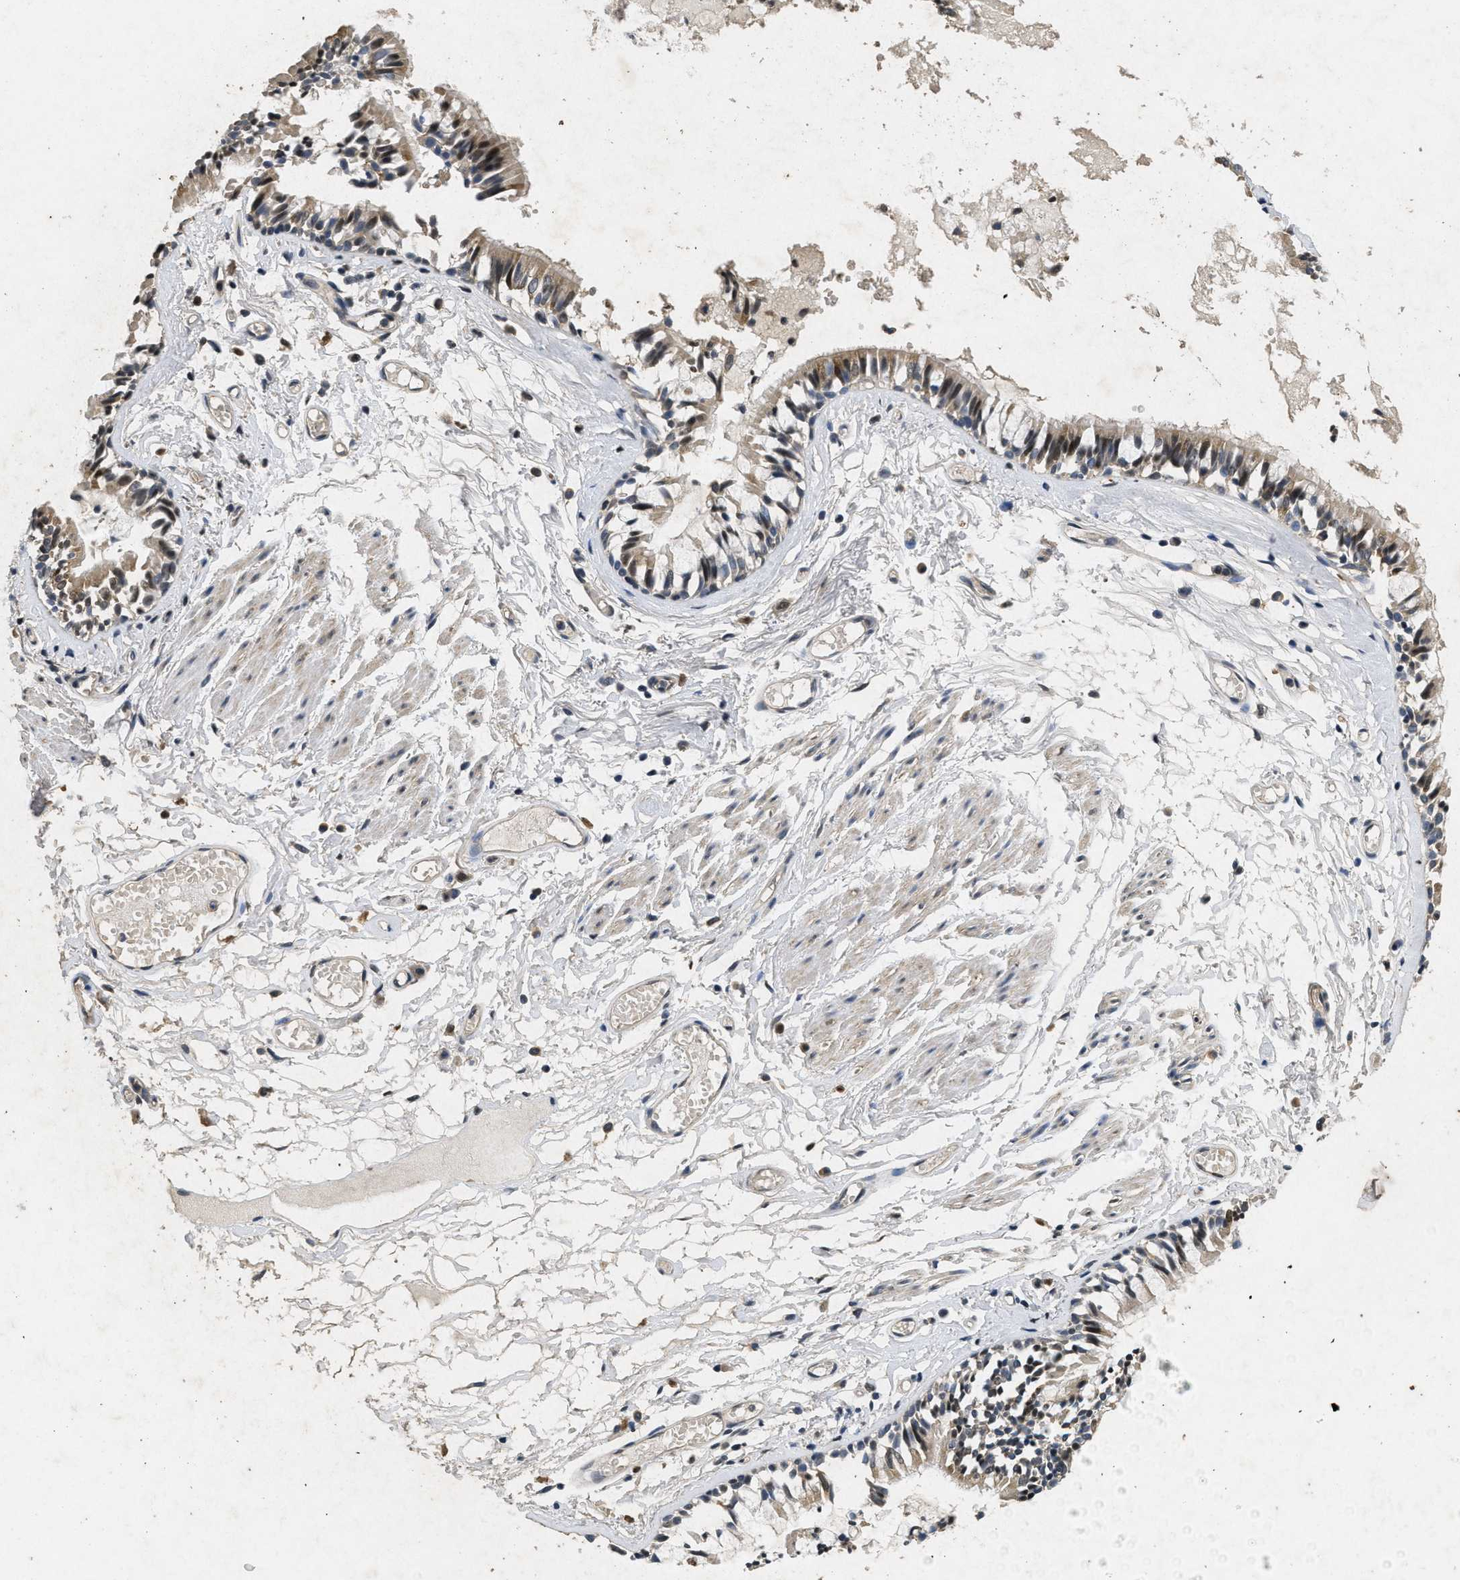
{"staining": {"intensity": "moderate", "quantity": "25%-75%", "location": "cytoplasmic/membranous,nuclear"}, "tissue": "bronchus", "cell_type": "Respiratory epithelial cells", "image_type": "normal", "snomed": [{"axis": "morphology", "description": "Normal tissue, NOS"}, {"axis": "morphology", "description": "Inflammation, NOS"}, {"axis": "topography", "description": "Cartilage tissue"}, {"axis": "topography", "description": "Lung"}], "caption": "Immunohistochemistry (DAB) staining of unremarkable human bronchus reveals moderate cytoplasmic/membranous,nuclear protein staining in approximately 25%-75% of respiratory epithelial cells. Nuclei are stained in blue.", "gene": "PAPOLG", "patient": {"sex": "male", "age": 71}}